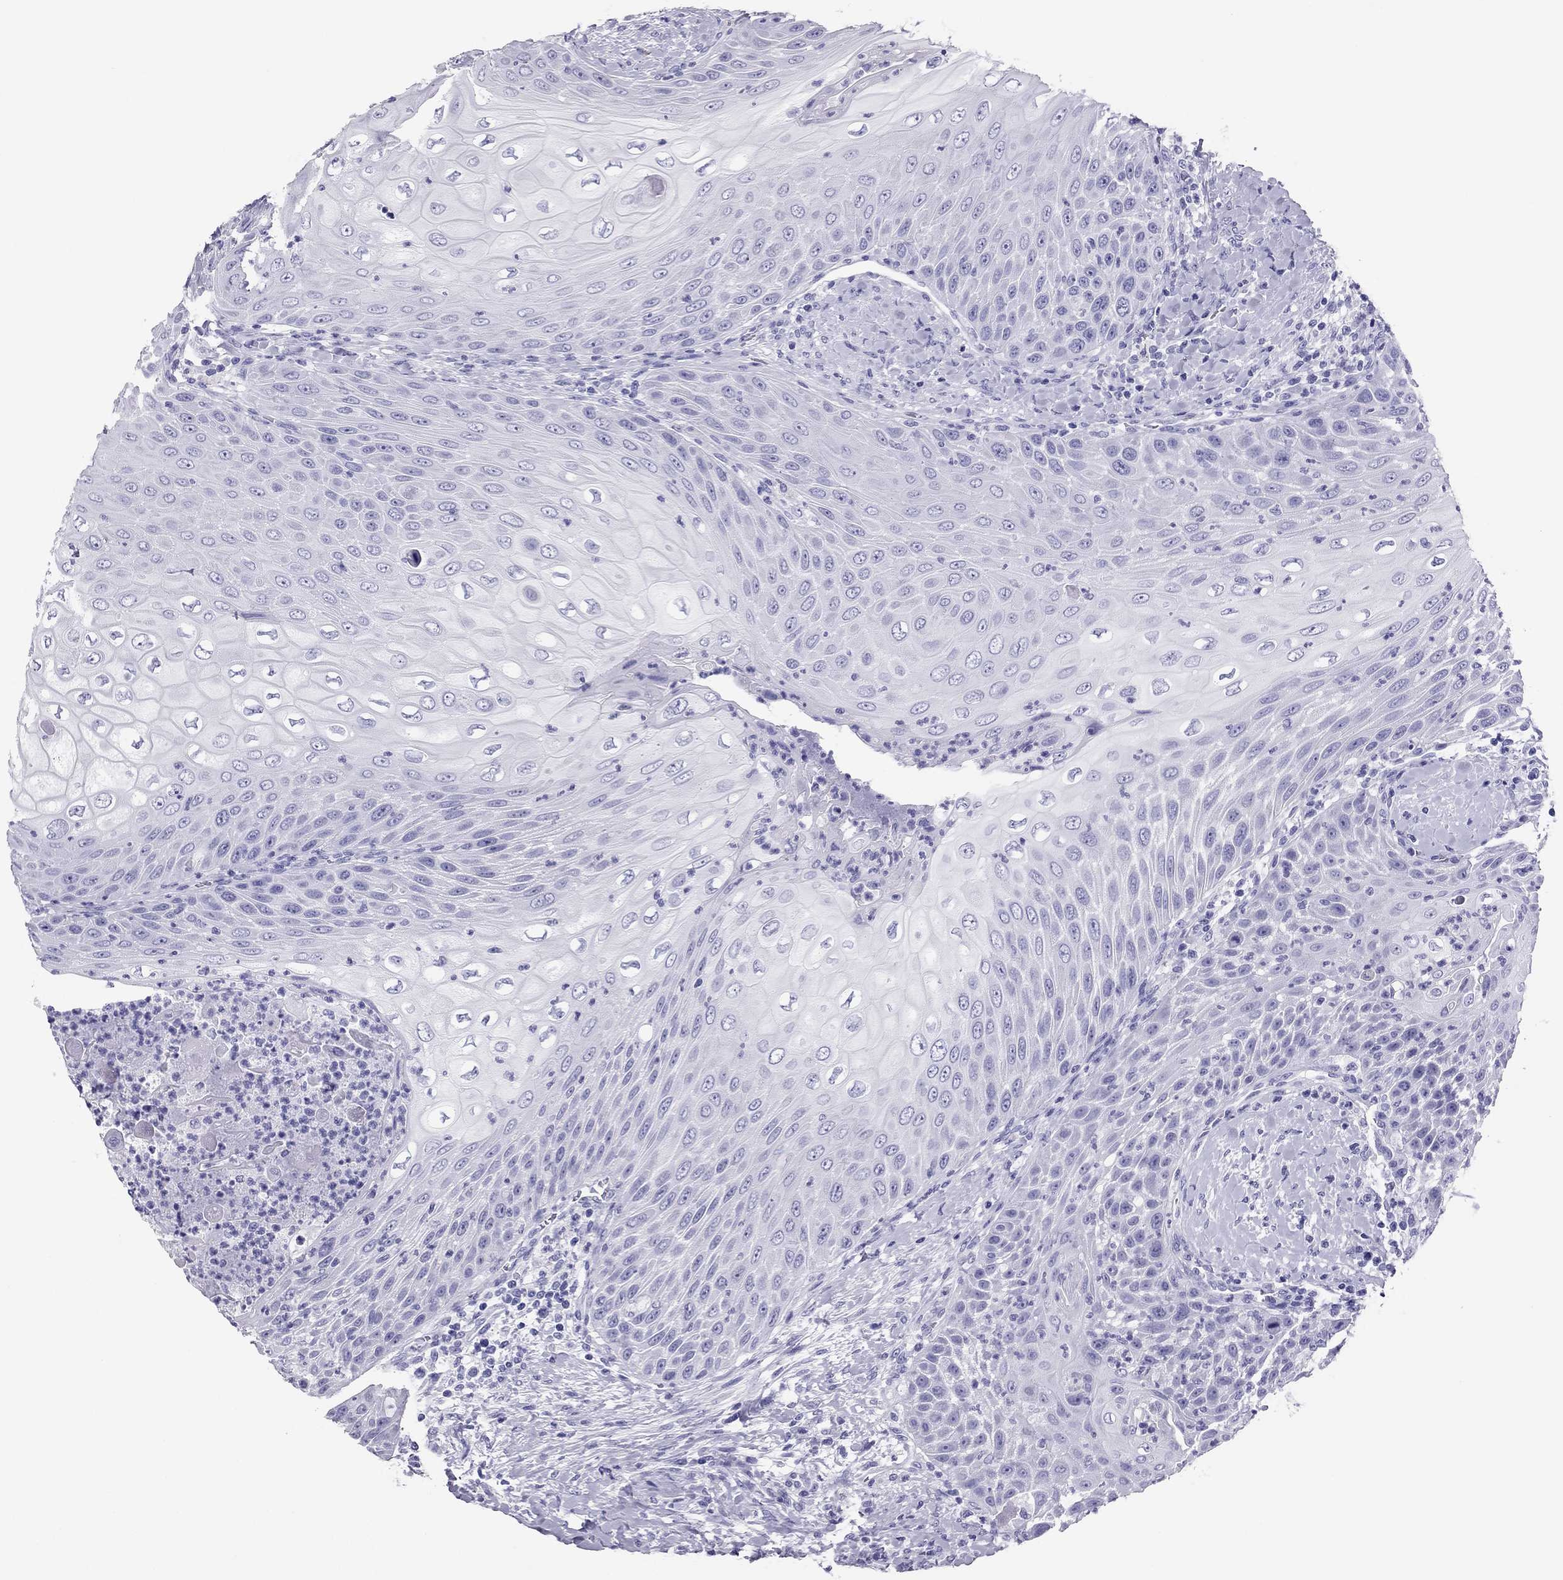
{"staining": {"intensity": "negative", "quantity": "none", "location": "none"}, "tissue": "head and neck cancer", "cell_type": "Tumor cells", "image_type": "cancer", "snomed": [{"axis": "morphology", "description": "Squamous cell carcinoma, NOS"}, {"axis": "topography", "description": "Head-Neck"}], "caption": "Head and neck squamous cell carcinoma was stained to show a protein in brown. There is no significant positivity in tumor cells.", "gene": "PDE6A", "patient": {"sex": "male", "age": 69}}